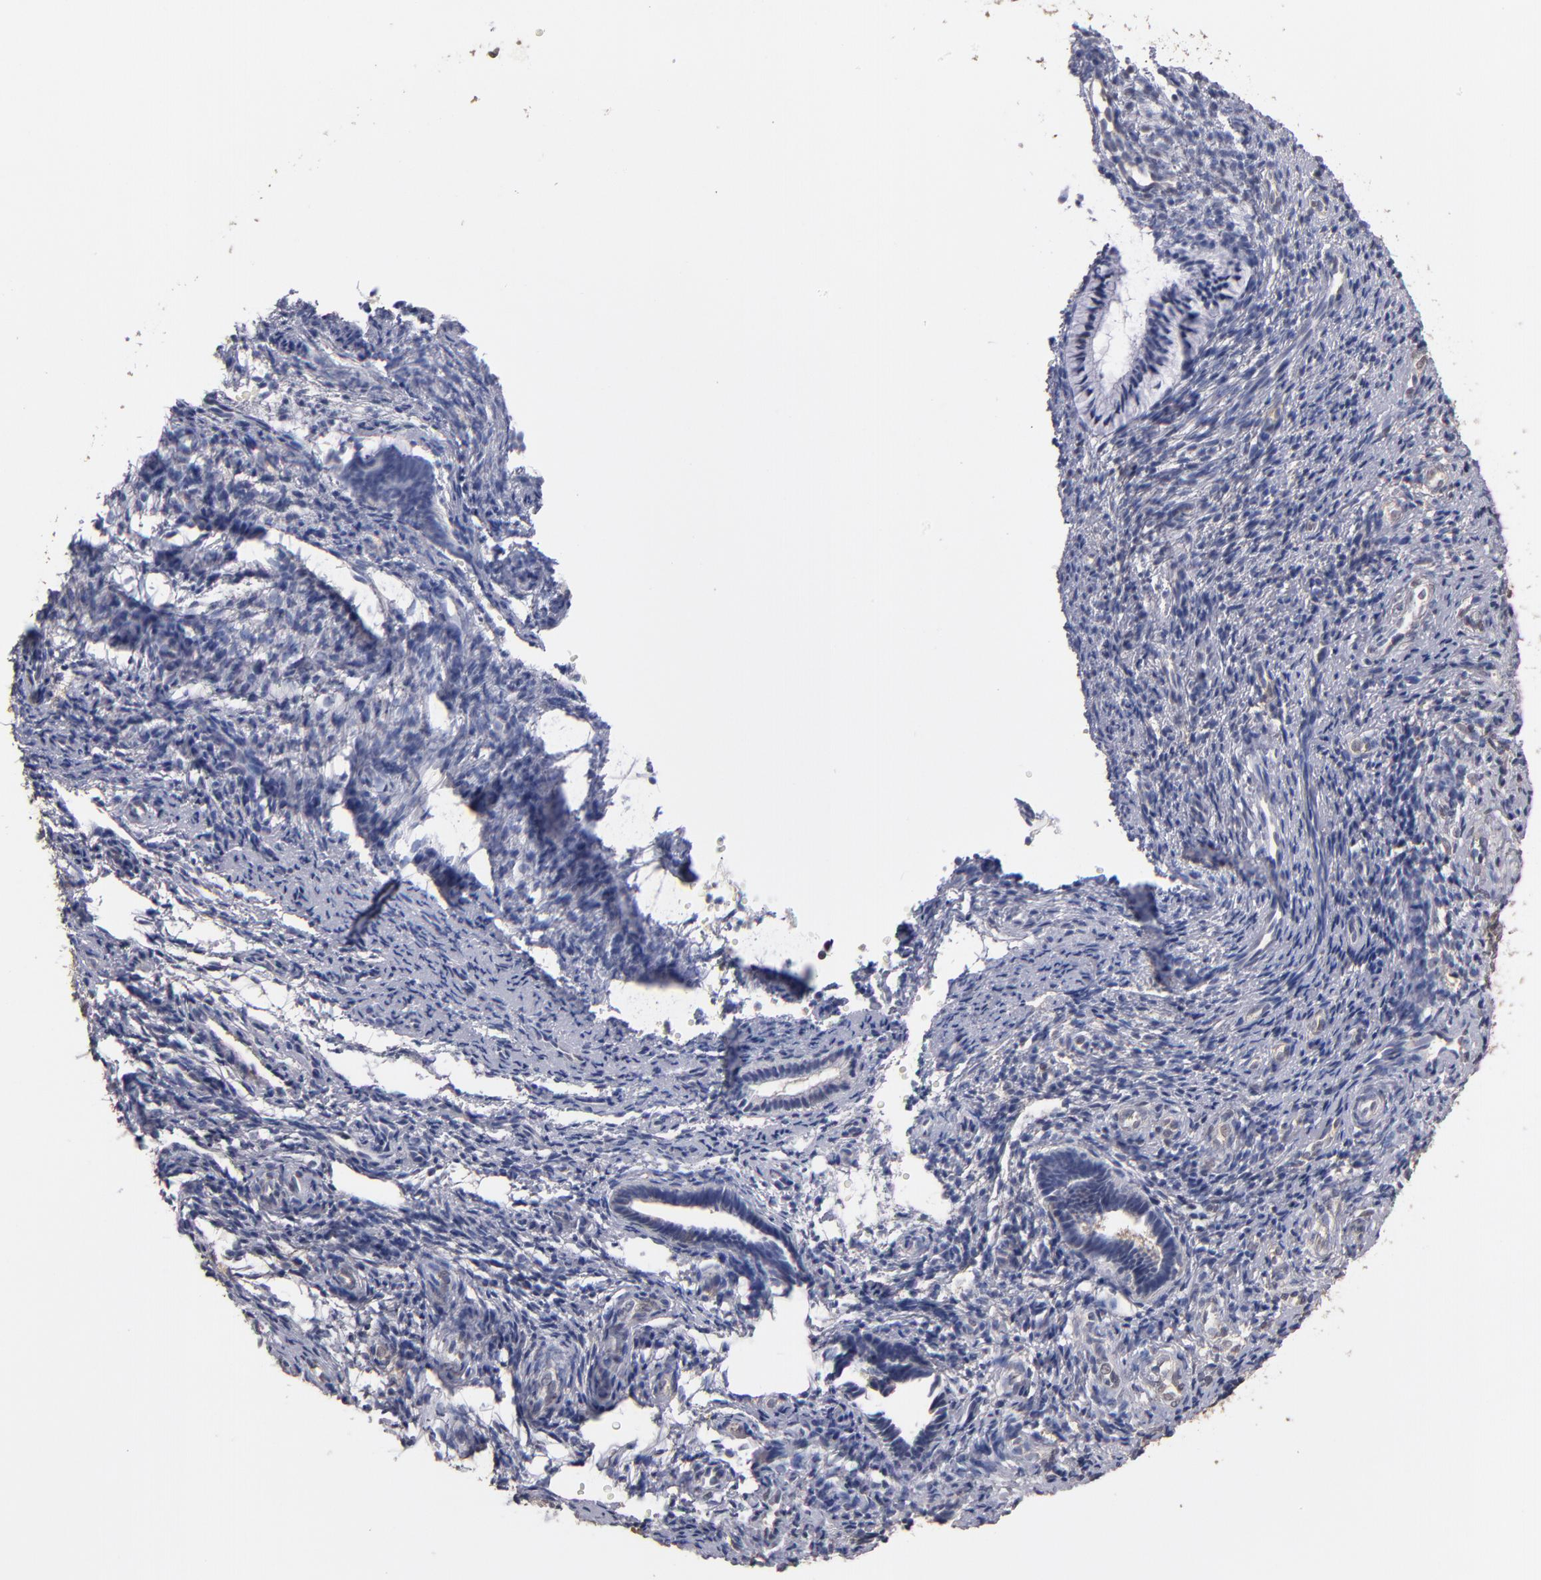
{"staining": {"intensity": "negative", "quantity": "none", "location": "none"}, "tissue": "endometrium", "cell_type": "Cells in endometrial stroma", "image_type": "normal", "snomed": [{"axis": "morphology", "description": "Normal tissue, NOS"}, {"axis": "topography", "description": "Endometrium"}], "caption": "DAB immunohistochemical staining of unremarkable human endometrium displays no significant positivity in cells in endometrial stroma.", "gene": "PSMD10", "patient": {"sex": "female", "age": 27}}